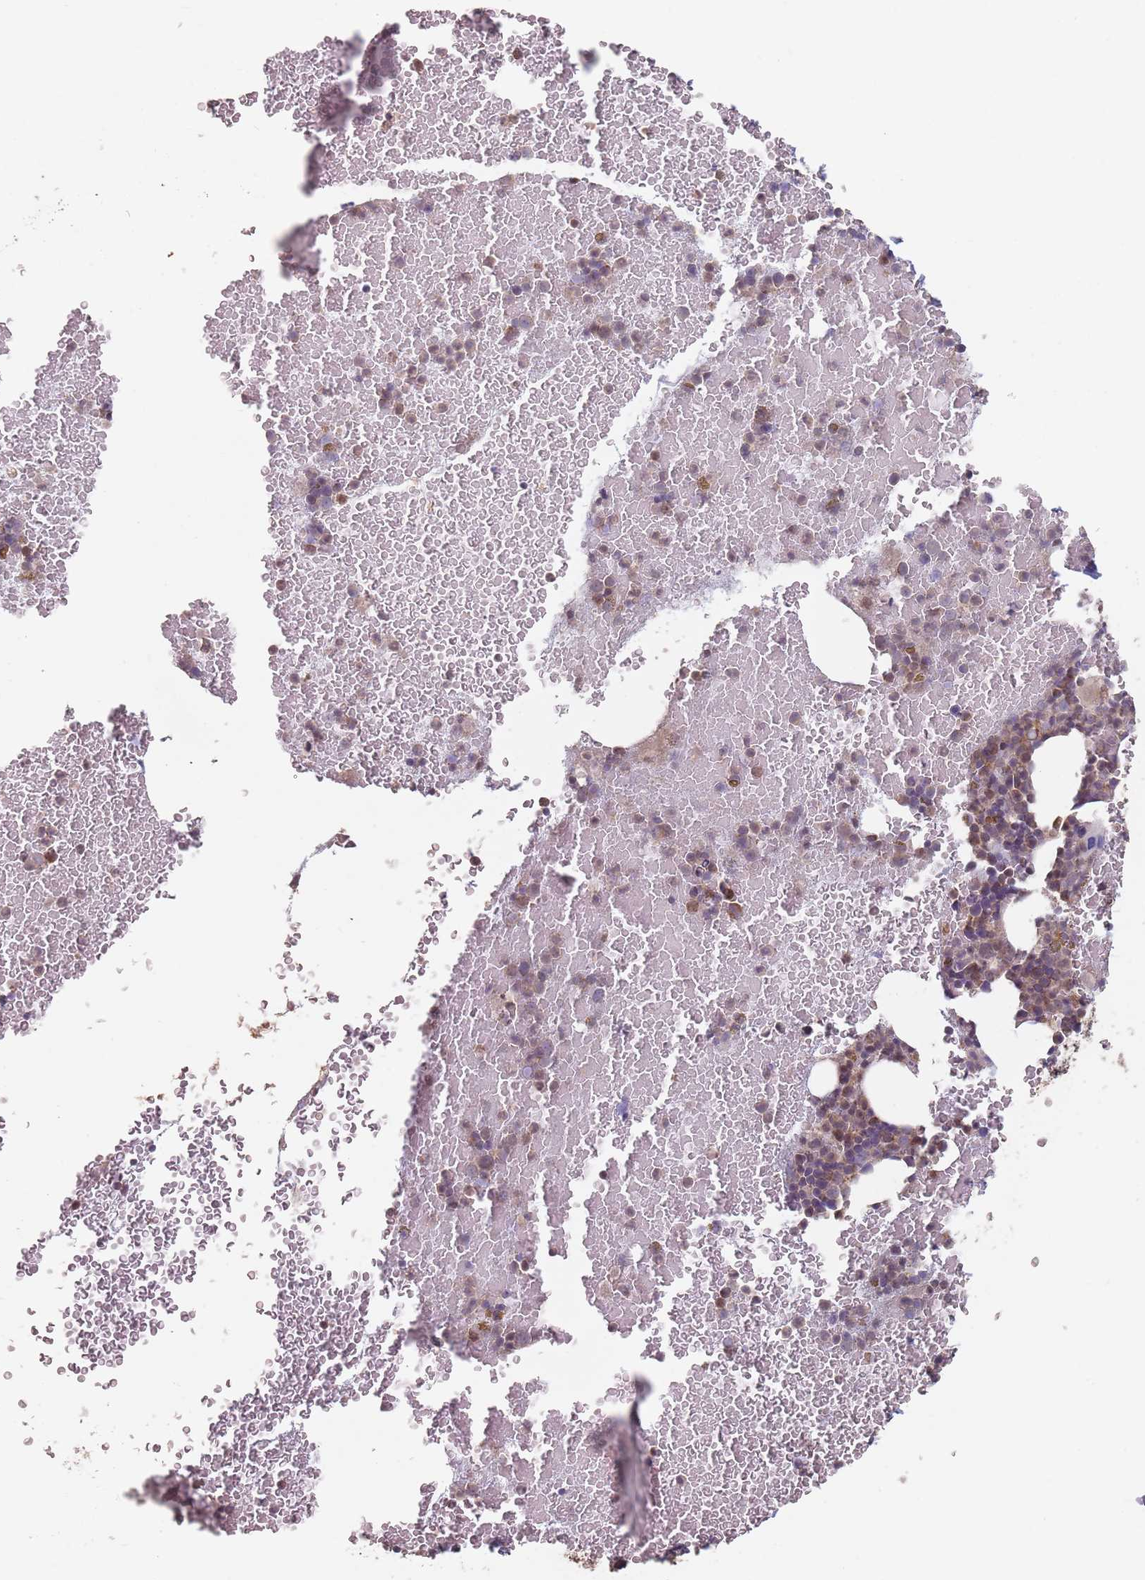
{"staining": {"intensity": "moderate", "quantity": "25%-75%", "location": "cytoplasmic/membranous"}, "tissue": "bone marrow", "cell_type": "Hematopoietic cells", "image_type": "normal", "snomed": [{"axis": "morphology", "description": "Normal tissue, NOS"}, {"axis": "topography", "description": "Bone marrow"}], "caption": "Brown immunohistochemical staining in unremarkable bone marrow exhibits moderate cytoplasmic/membranous staining in about 25%-75% of hematopoietic cells. Using DAB (brown) and hematoxylin (blue) stains, captured at high magnification using brightfield microscopy.", "gene": "VPS52", "patient": {"sex": "female", "age": 48}}